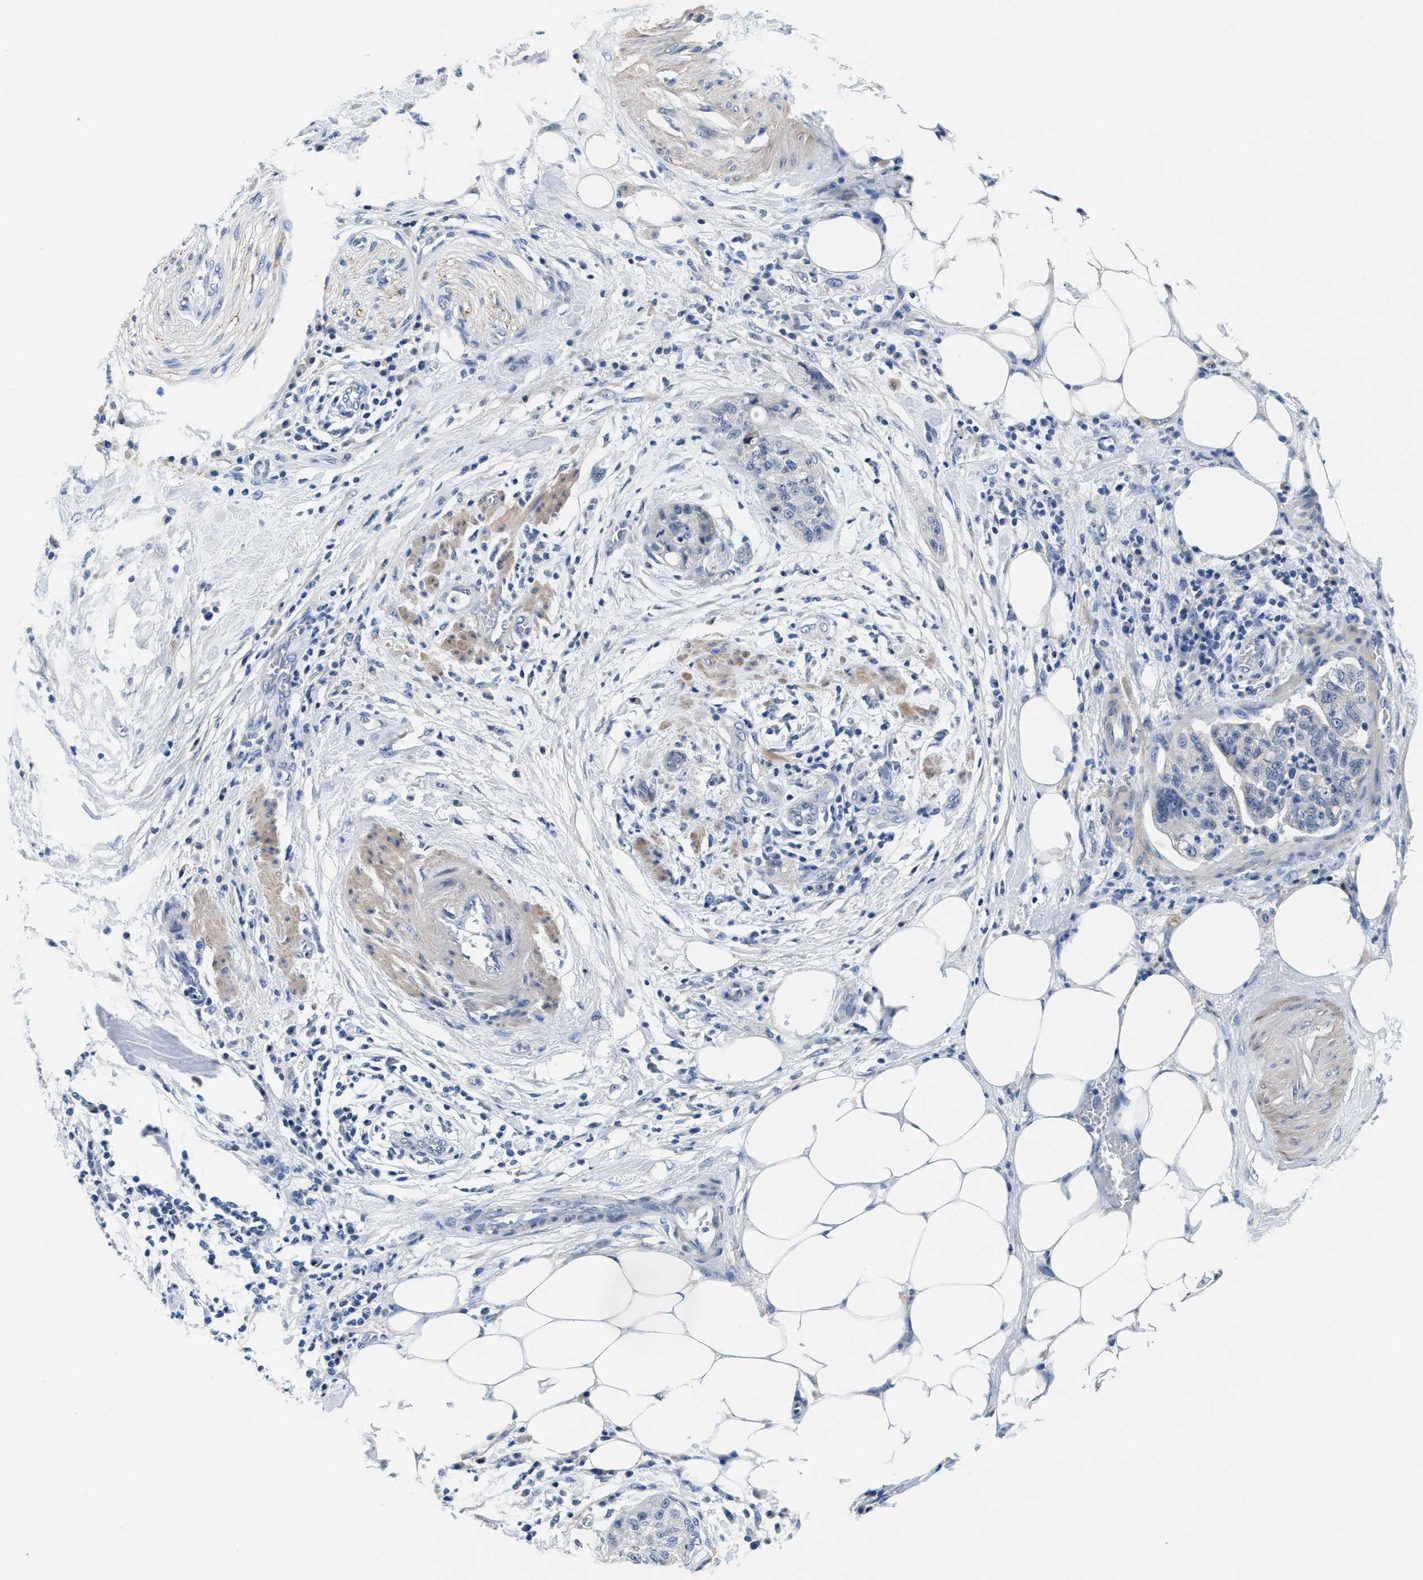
{"staining": {"intensity": "negative", "quantity": "none", "location": "none"}, "tissue": "pancreatic cancer", "cell_type": "Tumor cells", "image_type": "cancer", "snomed": [{"axis": "morphology", "description": "Adenocarcinoma, NOS"}, {"axis": "topography", "description": "Pancreas"}], "caption": "Tumor cells are negative for protein expression in human pancreatic adenocarcinoma. (Immunohistochemistry, brightfield microscopy, high magnification).", "gene": "MYH3", "patient": {"sex": "female", "age": 78}}